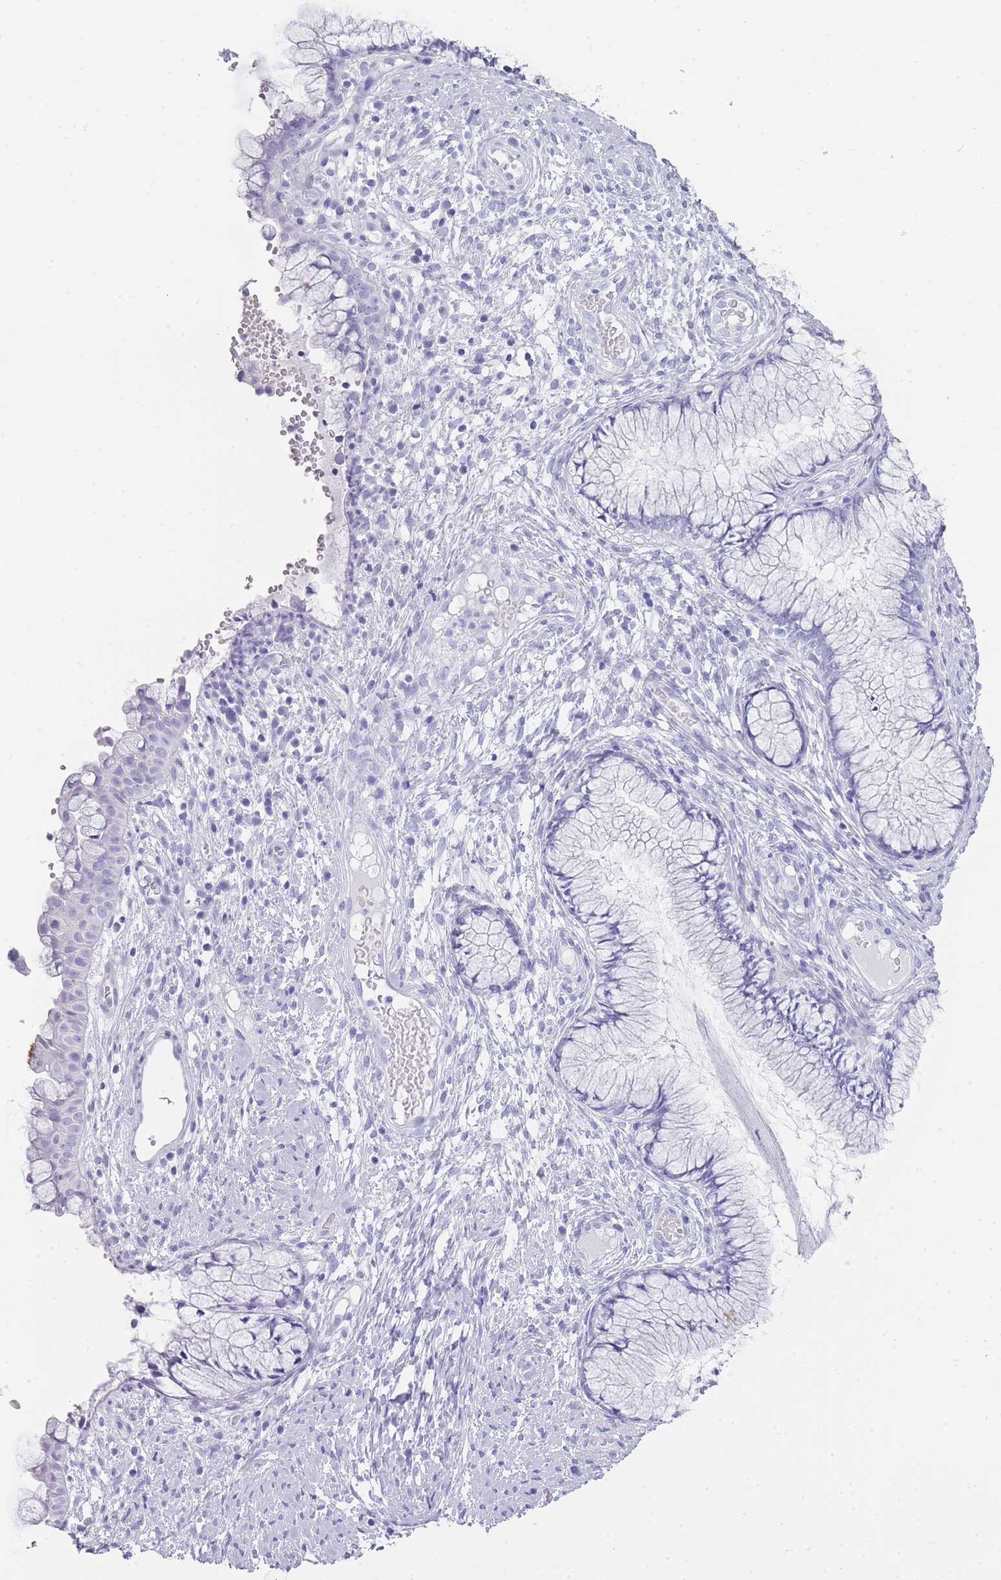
{"staining": {"intensity": "negative", "quantity": "none", "location": "none"}, "tissue": "cervix", "cell_type": "Glandular cells", "image_type": "normal", "snomed": [{"axis": "morphology", "description": "Normal tissue, NOS"}, {"axis": "topography", "description": "Cervix"}], "caption": "Benign cervix was stained to show a protein in brown. There is no significant staining in glandular cells. (DAB immunohistochemistry (IHC) visualized using brightfield microscopy, high magnification).", "gene": "INS", "patient": {"sex": "female", "age": 42}}